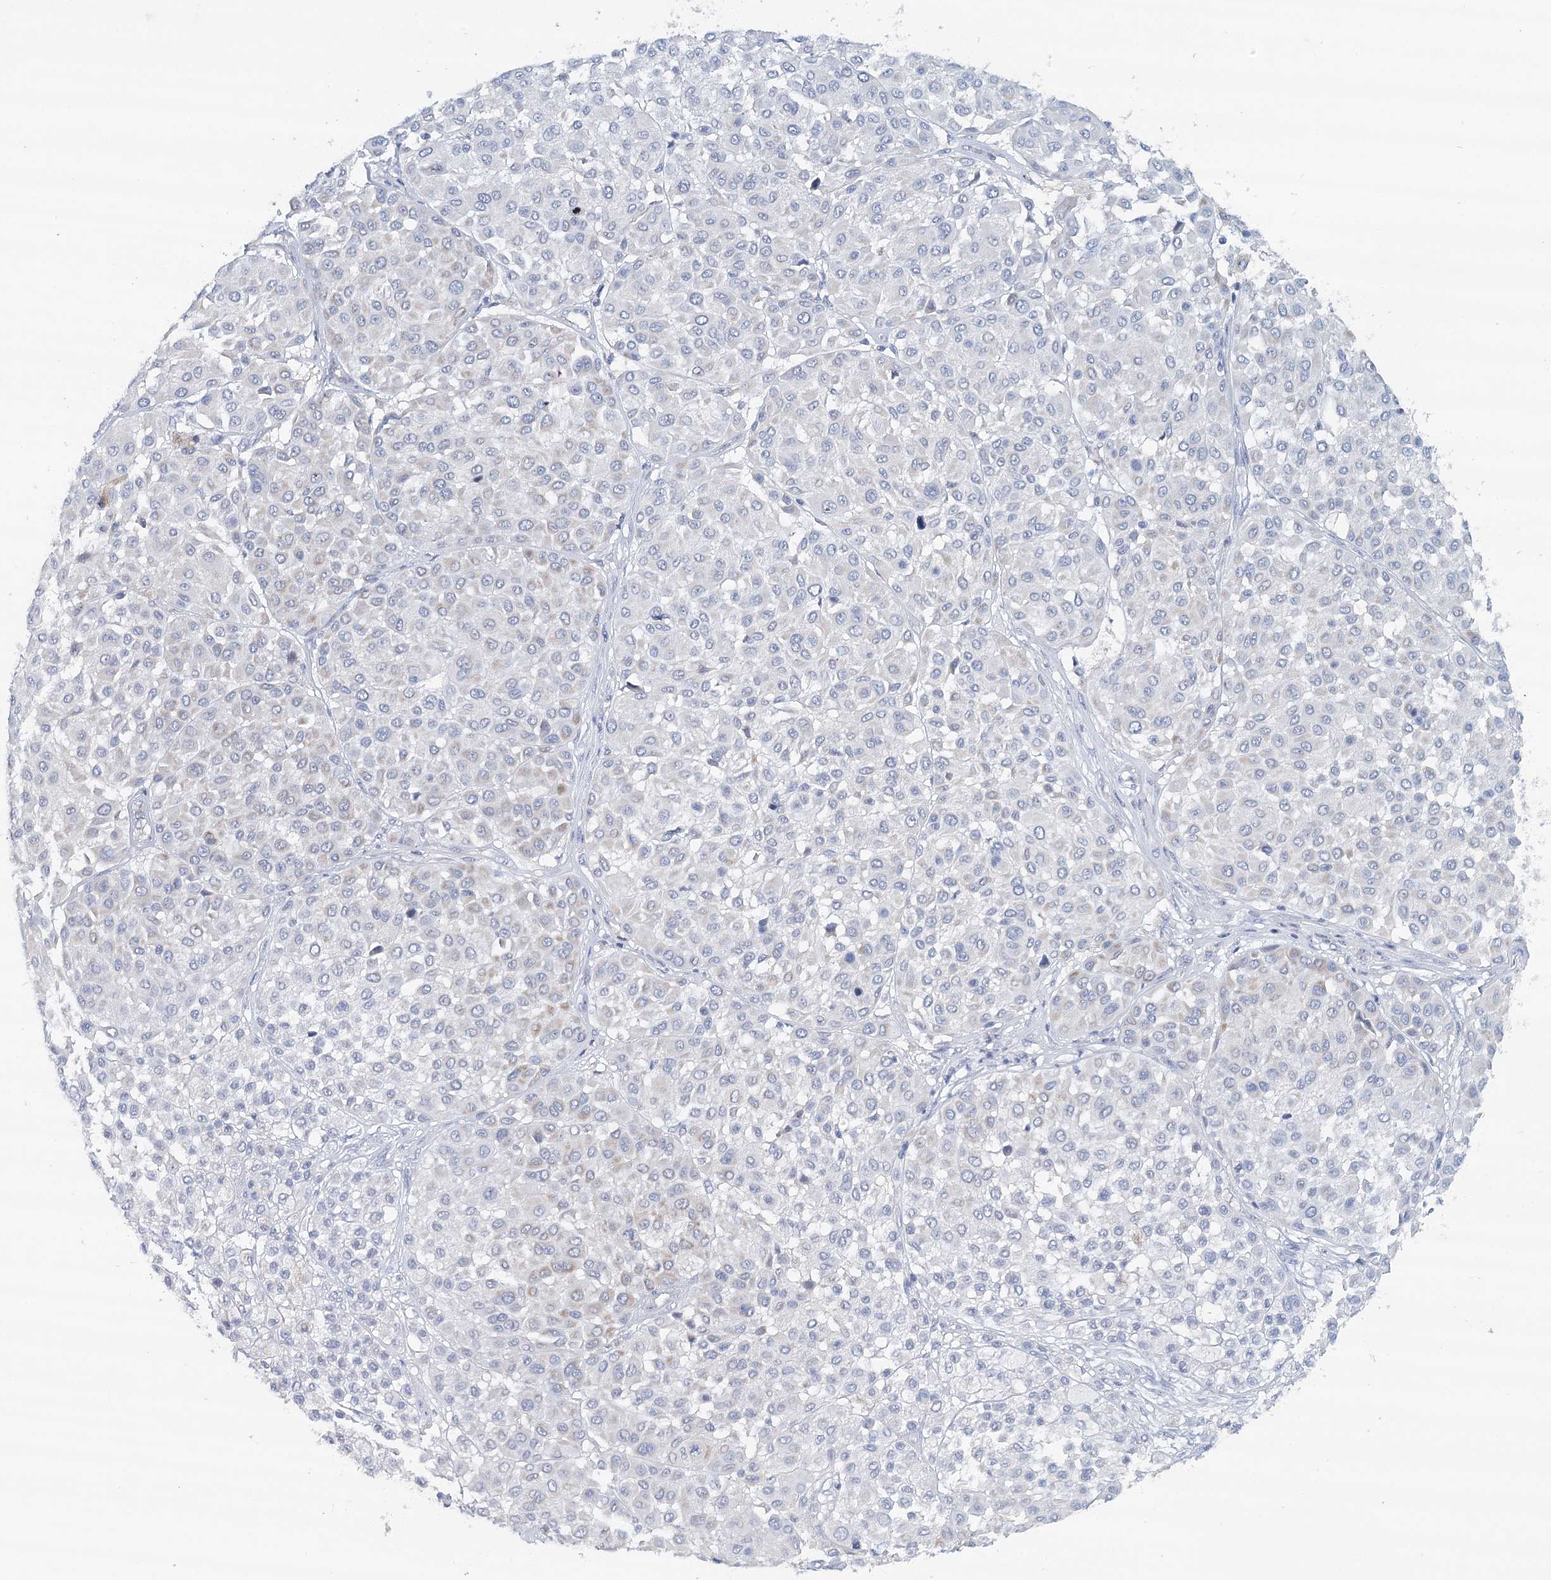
{"staining": {"intensity": "weak", "quantity": "<25%", "location": "cytoplasmic/membranous"}, "tissue": "melanoma", "cell_type": "Tumor cells", "image_type": "cancer", "snomed": [{"axis": "morphology", "description": "Malignant melanoma, Metastatic site"}, {"axis": "topography", "description": "Soft tissue"}], "caption": "IHC histopathology image of neoplastic tissue: melanoma stained with DAB (3,3'-diaminobenzidine) shows no significant protein staining in tumor cells.", "gene": "RBM43", "patient": {"sex": "male", "age": 41}}